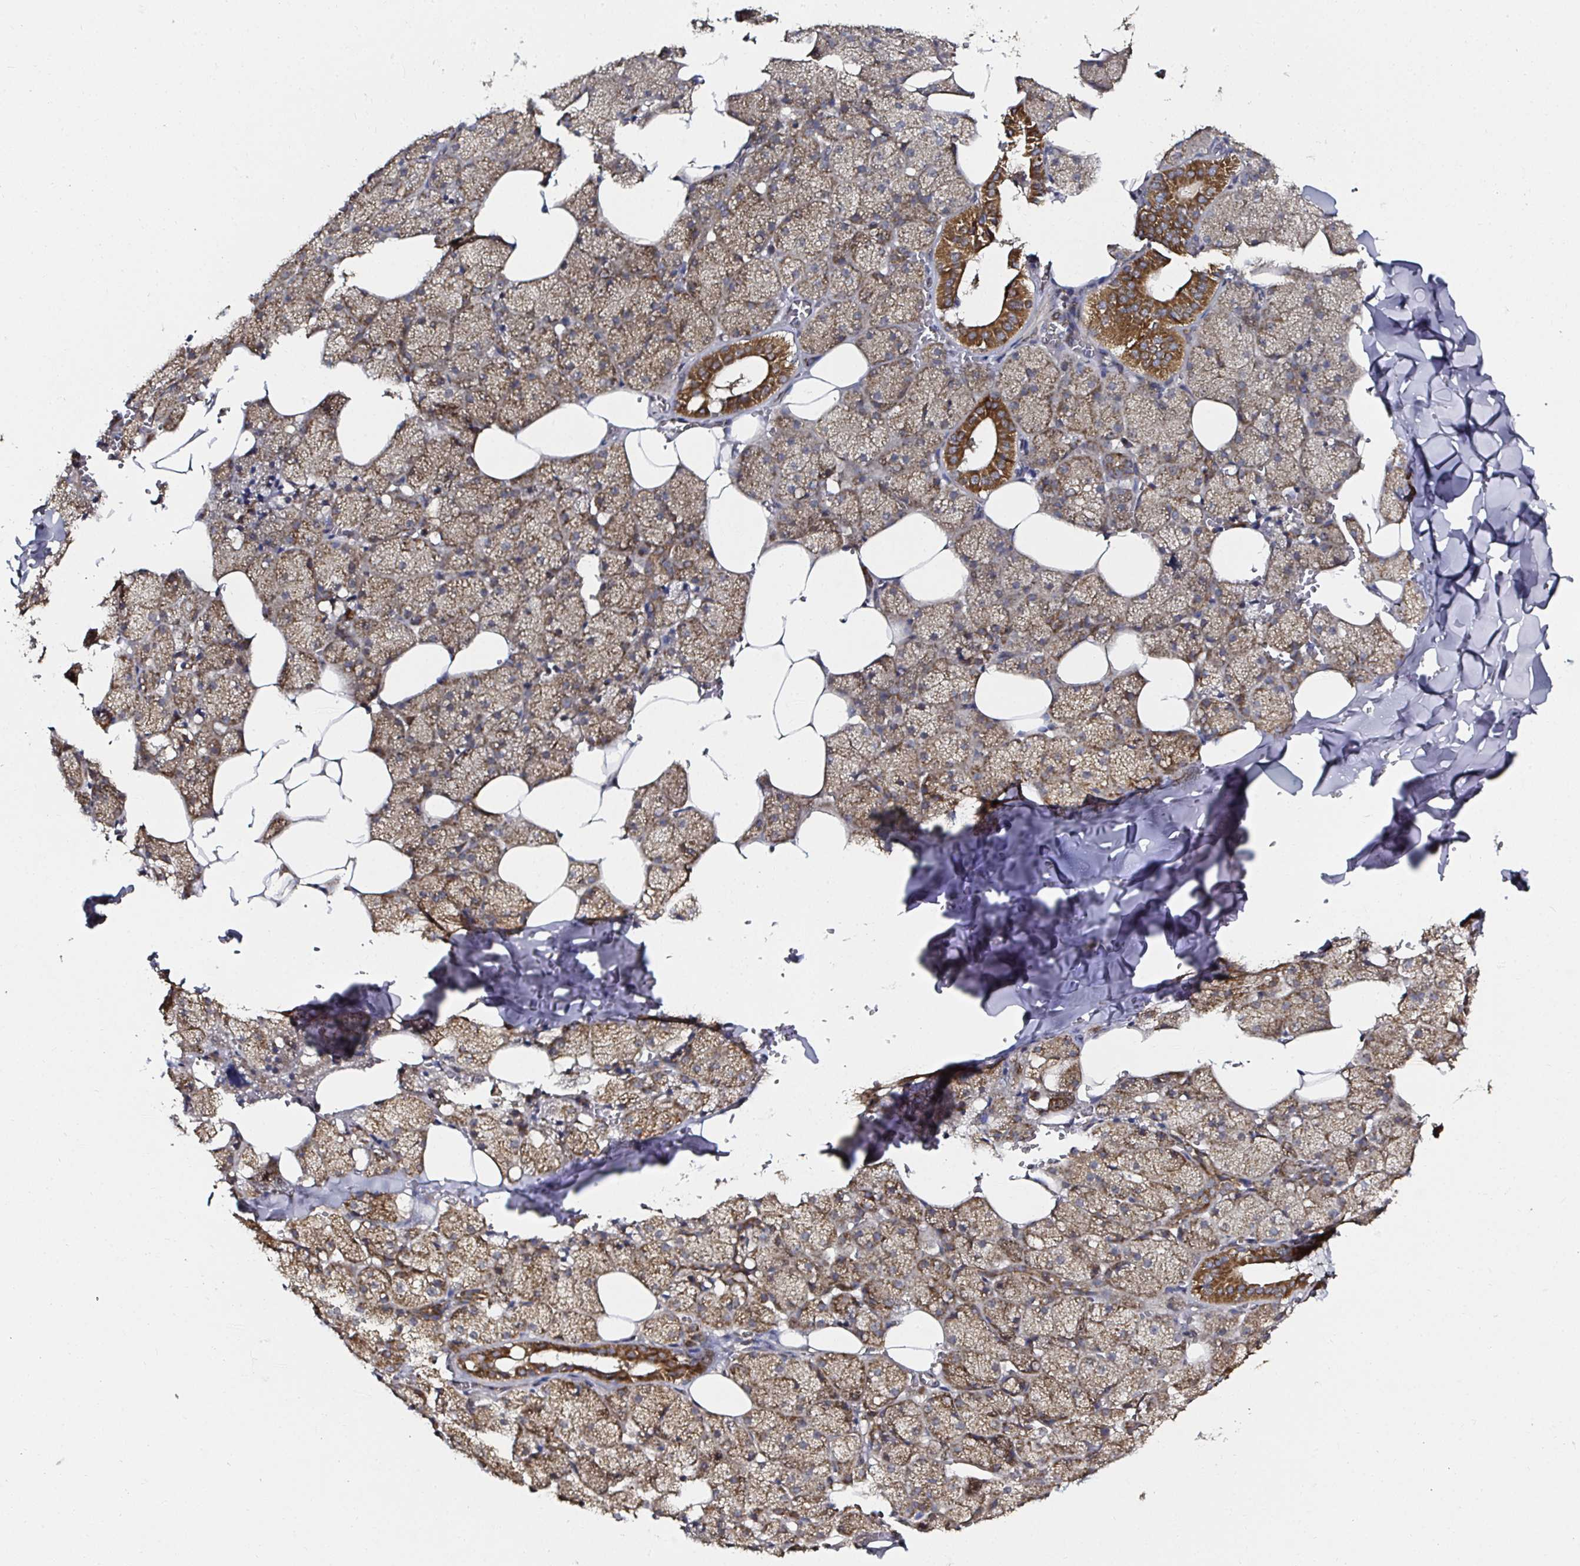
{"staining": {"intensity": "strong", "quantity": ">75%", "location": "cytoplasmic/membranous"}, "tissue": "salivary gland", "cell_type": "Glandular cells", "image_type": "normal", "snomed": [{"axis": "morphology", "description": "Normal tissue, NOS"}, {"axis": "topography", "description": "Salivary gland"}, {"axis": "topography", "description": "Peripheral nerve tissue"}], "caption": "Brown immunohistochemical staining in unremarkable salivary gland exhibits strong cytoplasmic/membranous staining in about >75% of glandular cells.", "gene": "ATAD3A", "patient": {"sex": "male", "age": 38}}